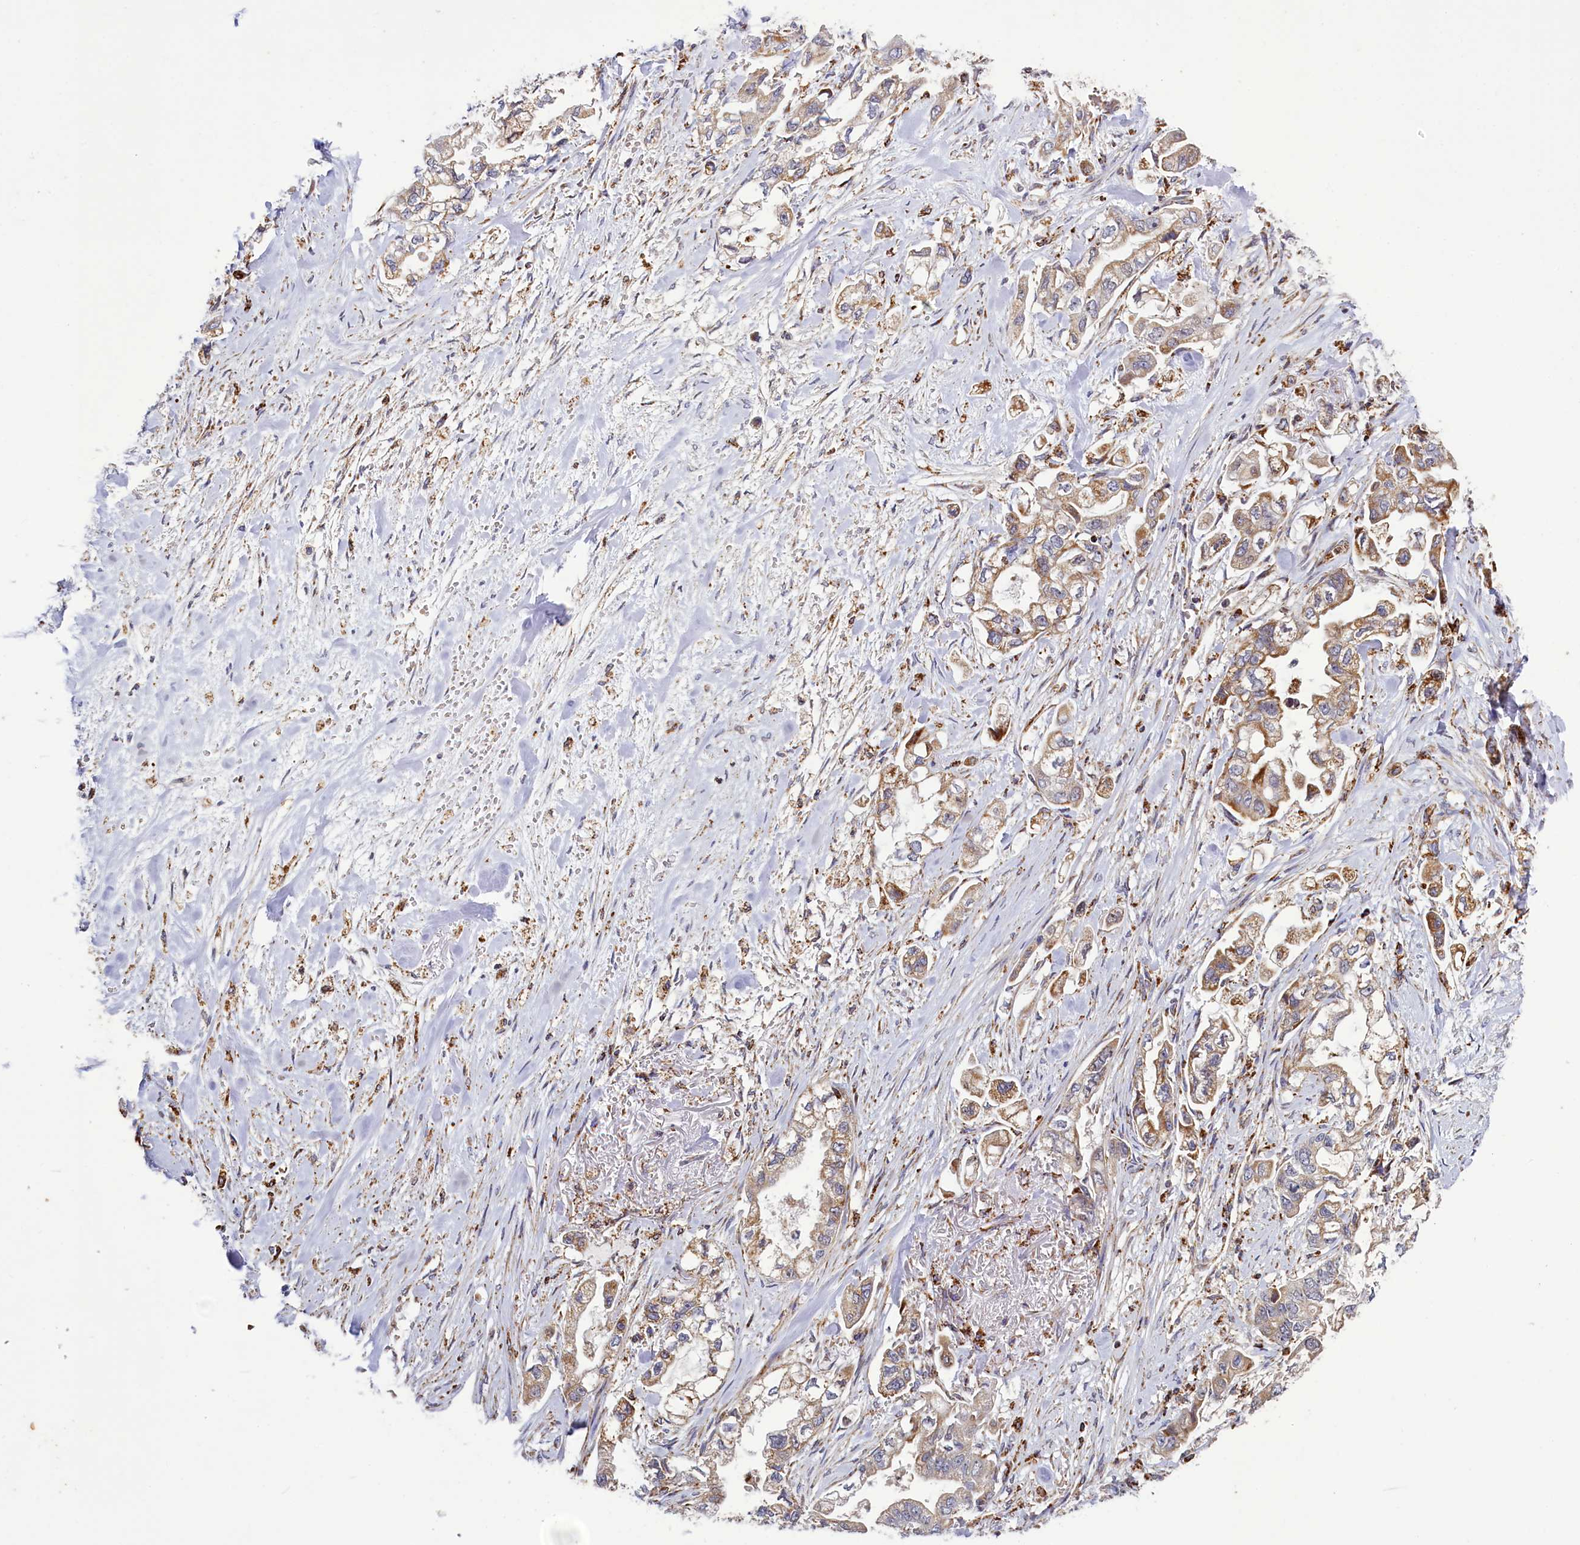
{"staining": {"intensity": "moderate", "quantity": ">75%", "location": "cytoplasmic/membranous"}, "tissue": "stomach cancer", "cell_type": "Tumor cells", "image_type": "cancer", "snomed": [{"axis": "morphology", "description": "Adenocarcinoma, NOS"}, {"axis": "topography", "description": "Stomach"}], "caption": "Protein staining shows moderate cytoplasmic/membranous expression in about >75% of tumor cells in adenocarcinoma (stomach).", "gene": "DYNC2H1", "patient": {"sex": "male", "age": 62}}